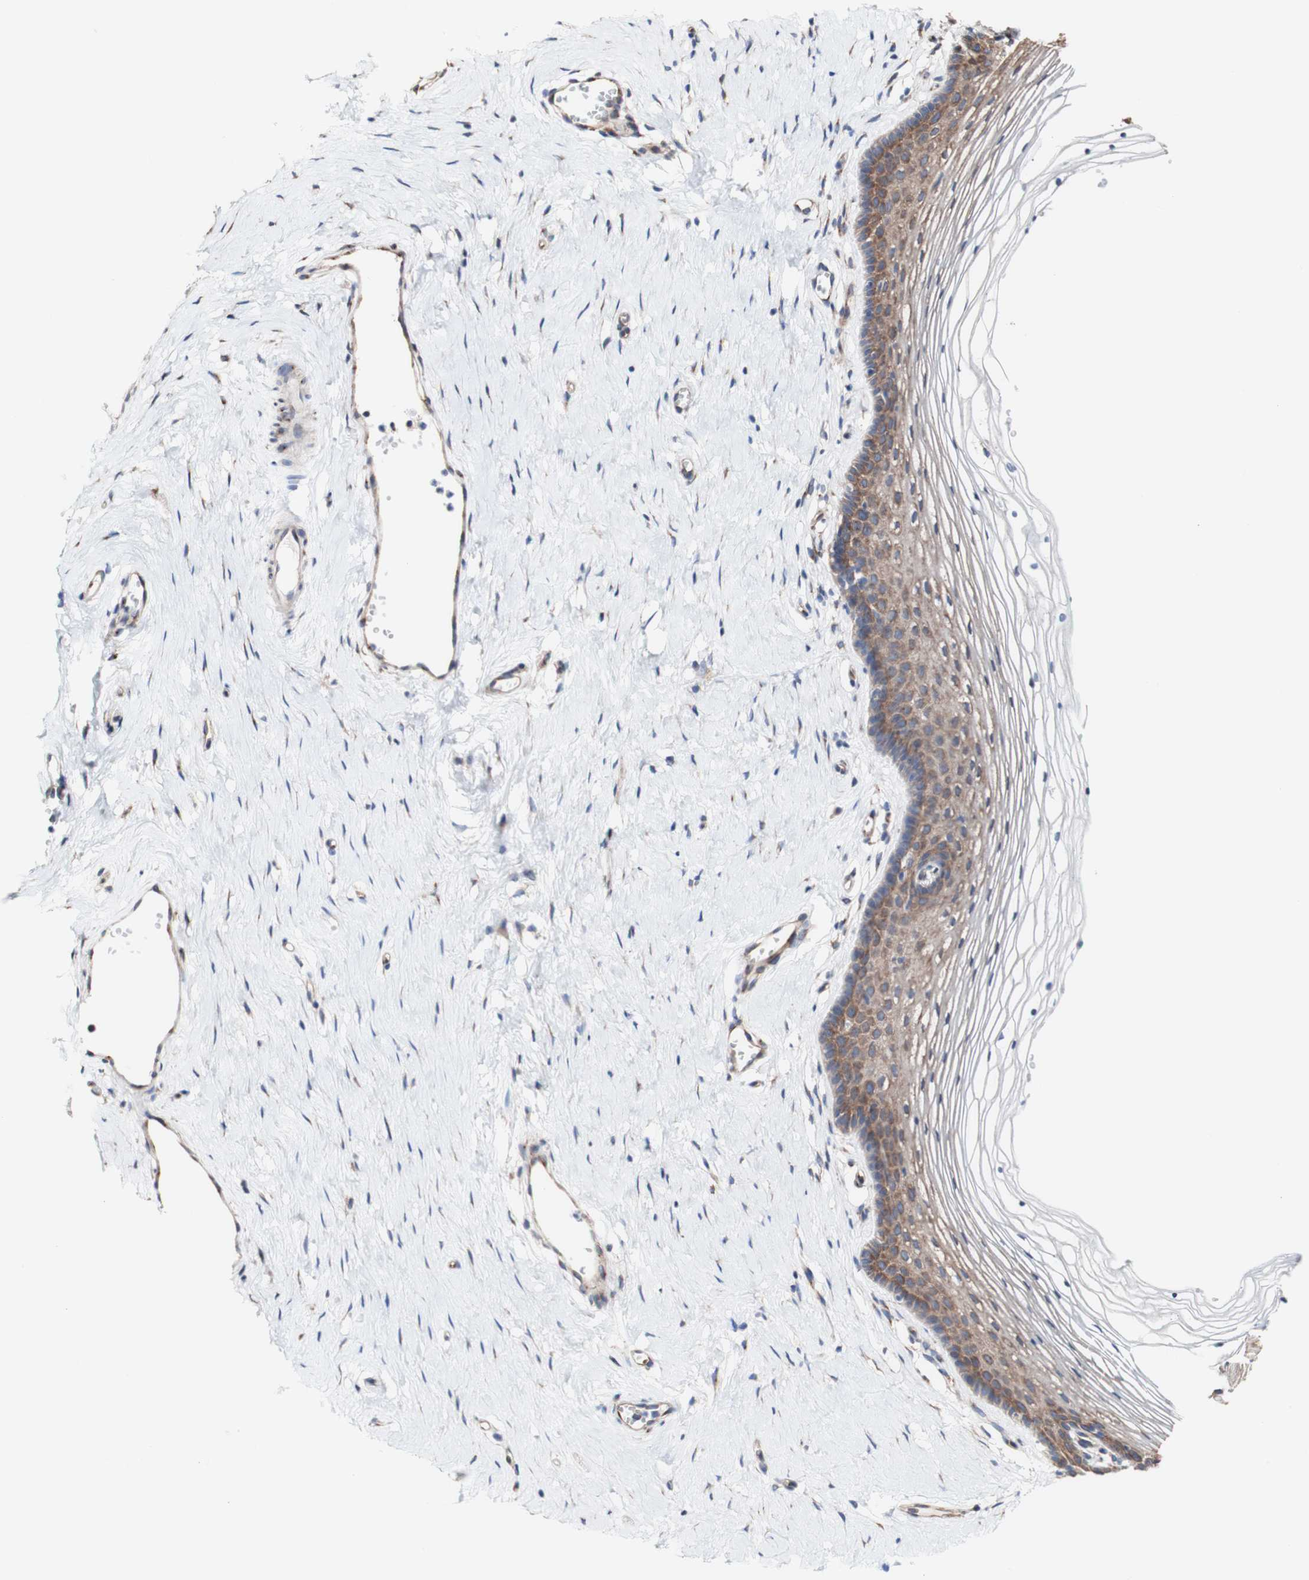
{"staining": {"intensity": "moderate", "quantity": "25%-75%", "location": "cytoplasmic/membranous"}, "tissue": "vagina", "cell_type": "Squamous epithelial cells", "image_type": "normal", "snomed": [{"axis": "morphology", "description": "Normal tissue, NOS"}, {"axis": "topography", "description": "Vagina"}], "caption": "About 25%-75% of squamous epithelial cells in normal human vagina exhibit moderate cytoplasmic/membranous protein positivity as visualized by brown immunohistochemical staining.", "gene": "LRIG3", "patient": {"sex": "female", "age": 32}}